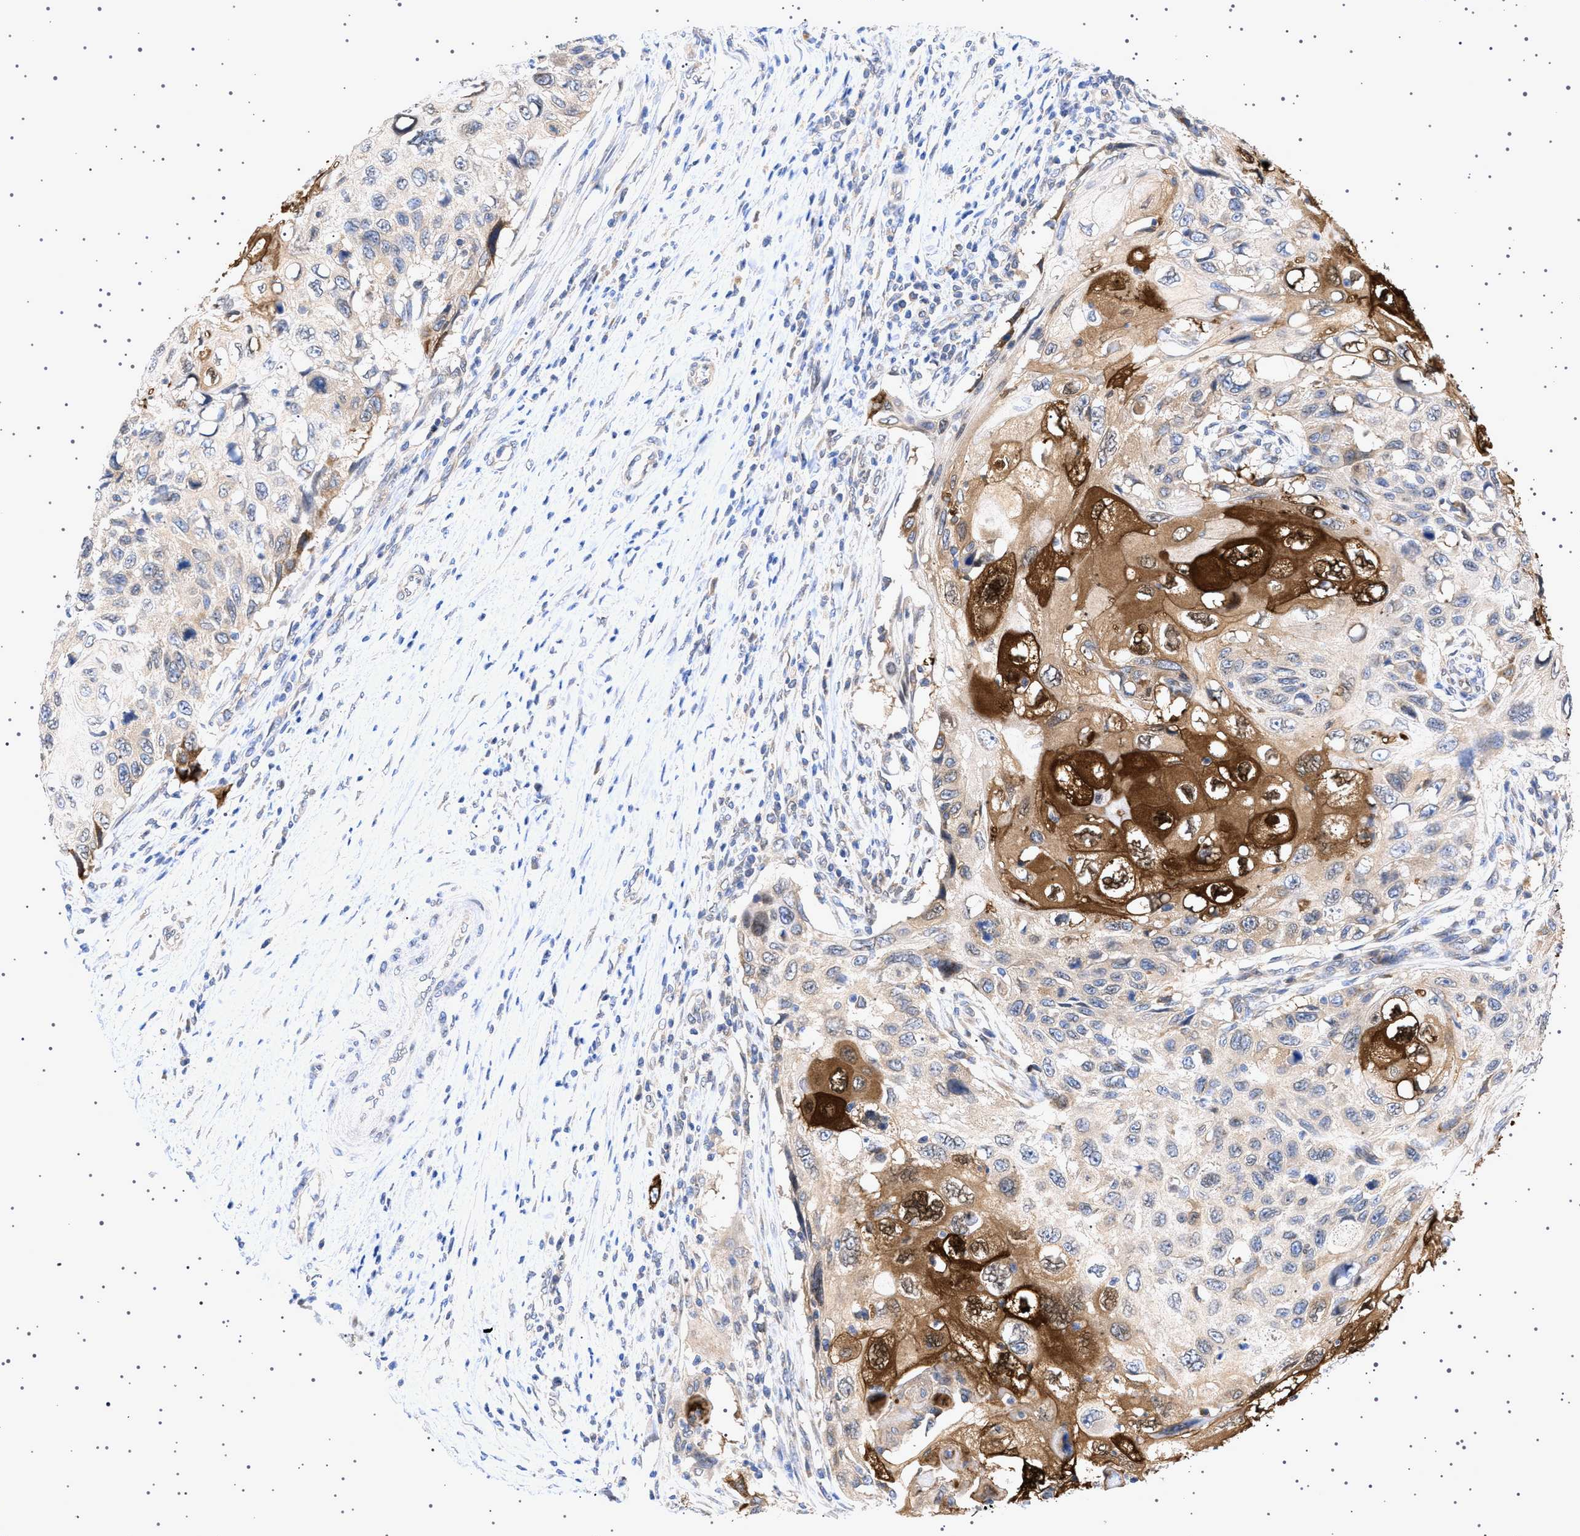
{"staining": {"intensity": "strong", "quantity": "25%-75%", "location": "cytoplasmic/membranous"}, "tissue": "cervical cancer", "cell_type": "Tumor cells", "image_type": "cancer", "snomed": [{"axis": "morphology", "description": "Squamous cell carcinoma, NOS"}, {"axis": "topography", "description": "Cervix"}], "caption": "Protein staining exhibits strong cytoplasmic/membranous staining in approximately 25%-75% of tumor cells in cervical cancer (squamous cell carcinoma).", "gene": "NUP93", "patient": {"sex": "female", "age": 70}}